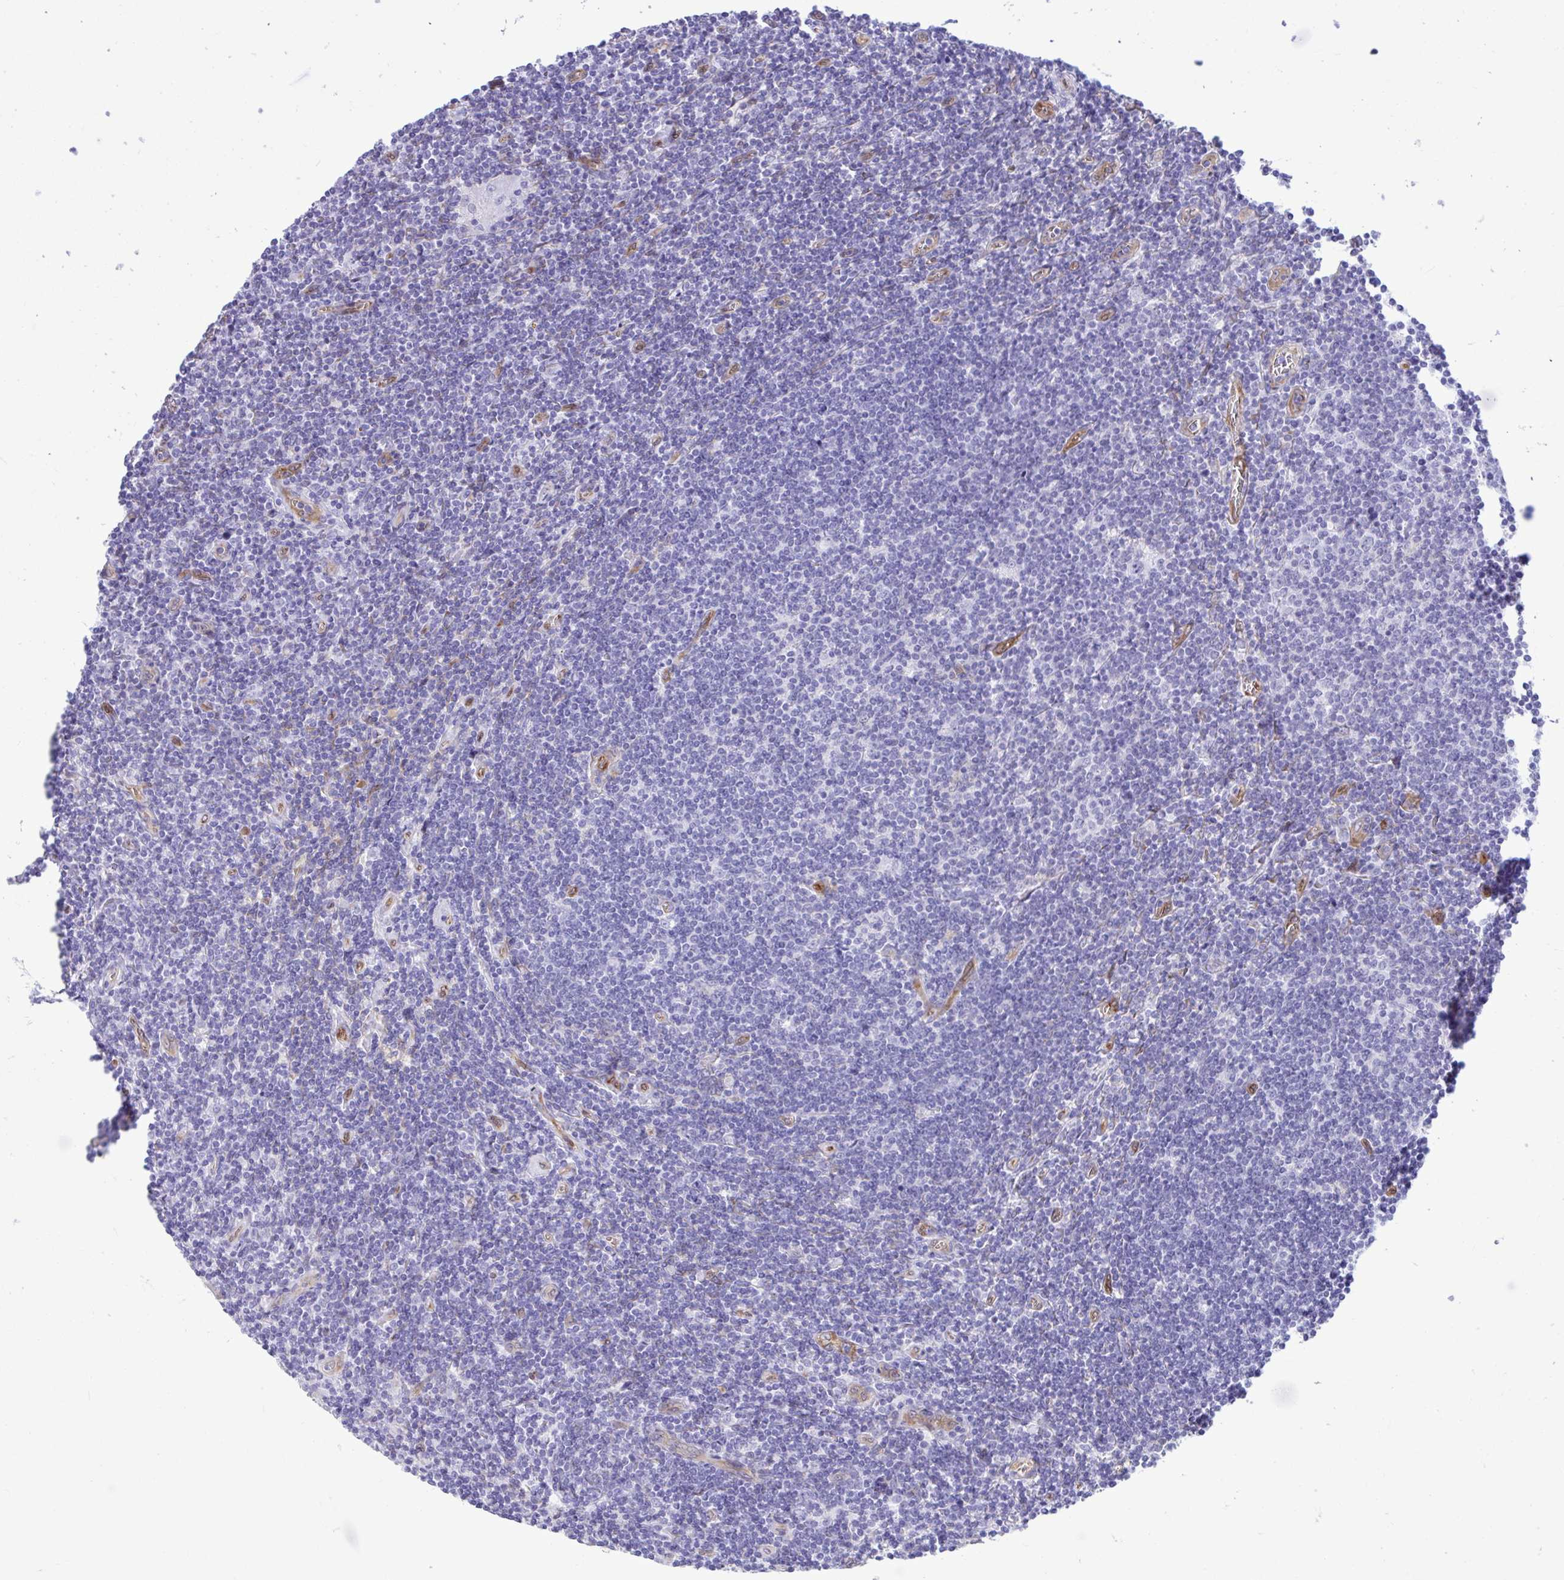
{"staining": {"intensity": "negative", "quantity": "none", "location": "none"}, "tissue": "lymphoma", "cell_type": "Tumor cells", "image_type": "cancer", "snomed": [{"axis": "morphology", "description": "Hodgkin's disease, NOS"}, {"axis": "topography", "description": "Lymph node"}], "caption": "Tumor cells show no significant protein positivity in lymphoma.", "gene": "LIMS2", "patient": {"sex": "male", "age": 40}}